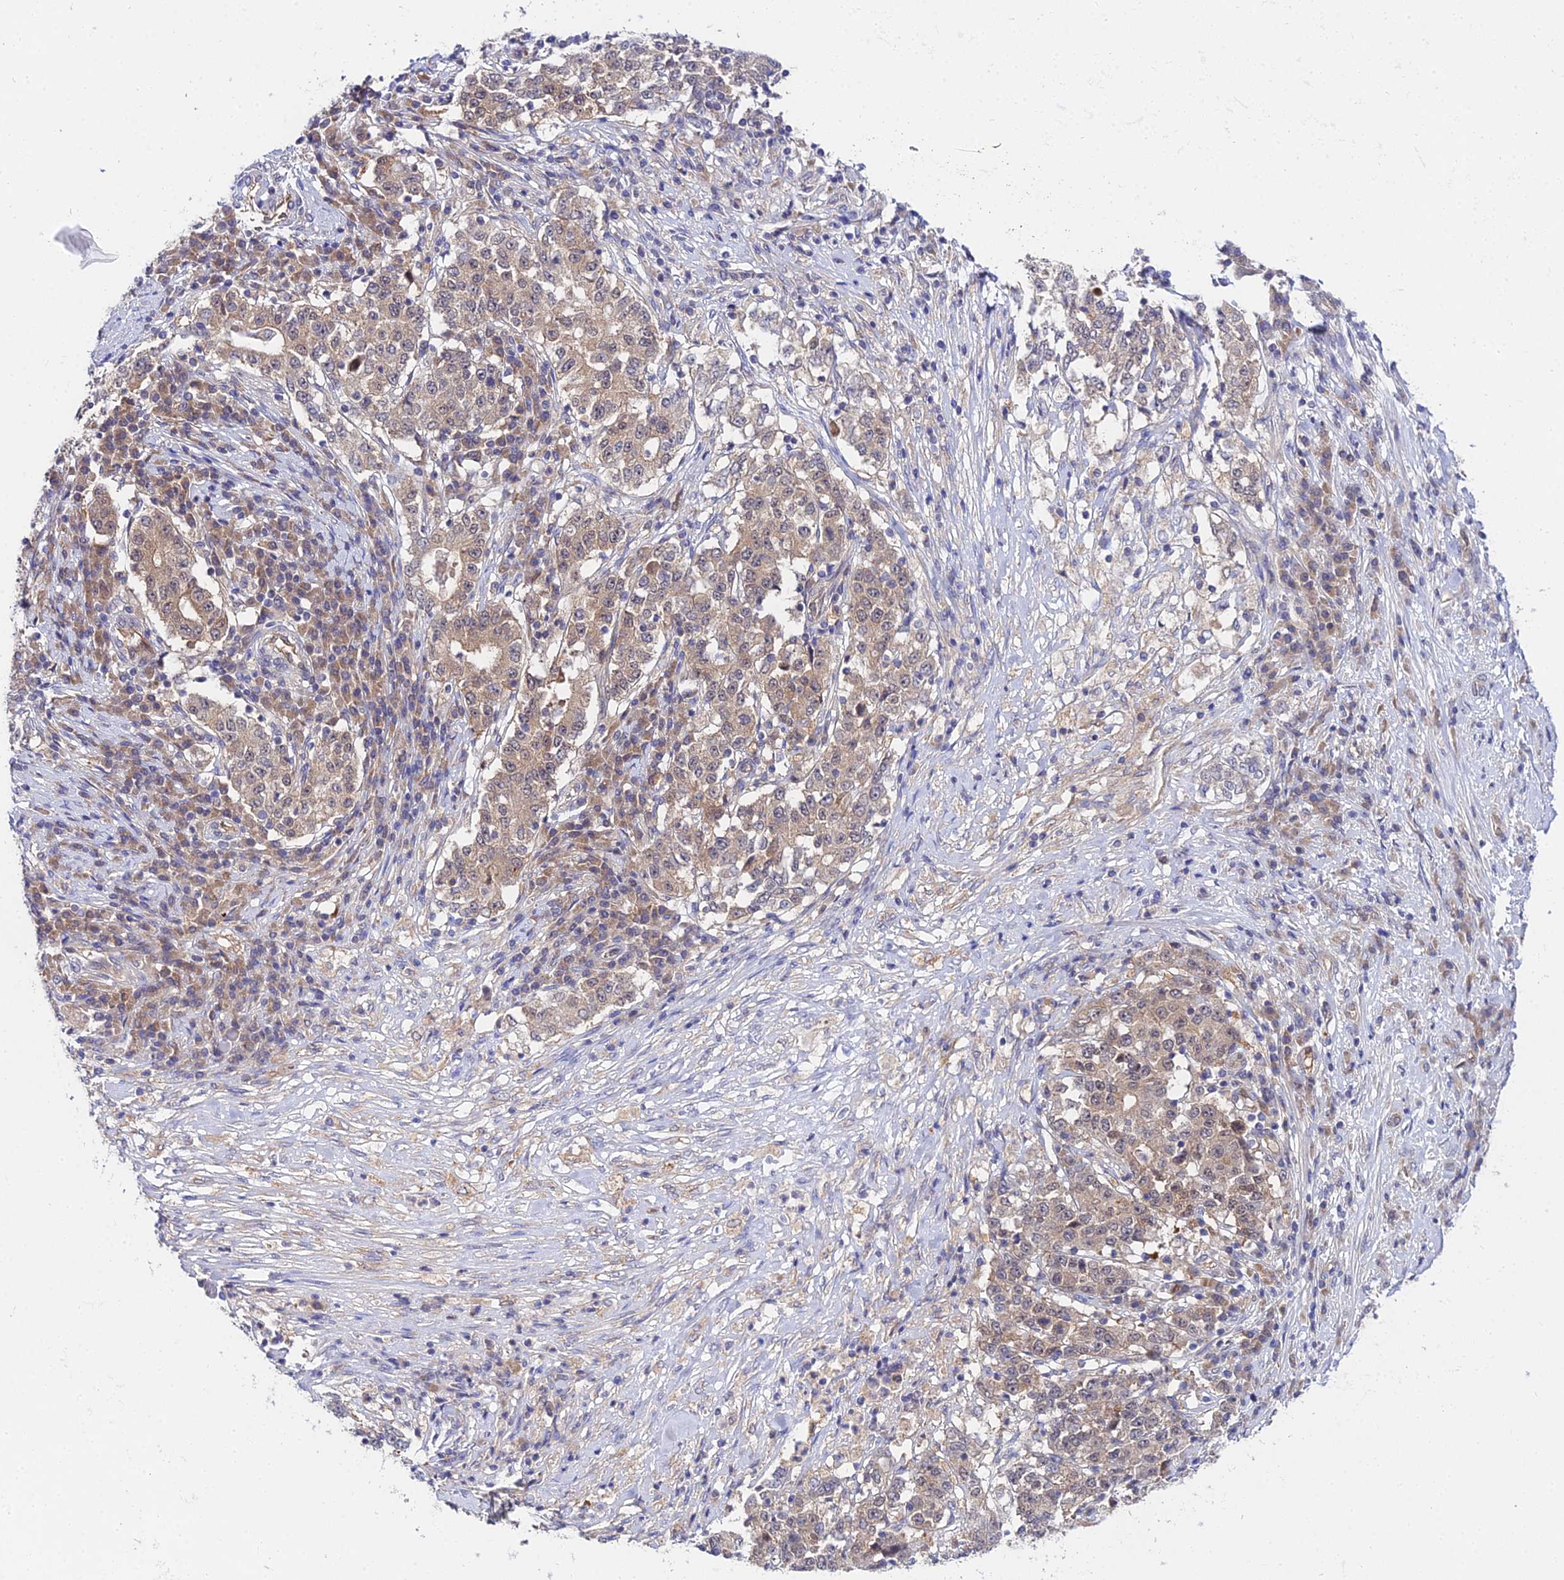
{"staining": {"intensity": "weak", "quantity": ">75%", "location": "cytoplasmic/membranous"}, "tissue": "stomach cancer", "cell_type": "Tumor cells", "image_type": "cancer", "snomed": [{"axis": "morphology", "description": "Adenocarcinoma, NOS"}, {"axis": "topography", "description": "Stomach"}], "caption": "Immunohistochemistry (IHC) image of neoplastic tissue: stomach cancer stained using immunohistochemistry (IHC) exhibits low levels of weak protein expression localized specifically in the cytoplasmic/membranous of tumor cells, appearing as a cytoplasmic/membranous brown color.", "gene": "PPP2R2C", "patient": {"sex": "male", "age": 59}}